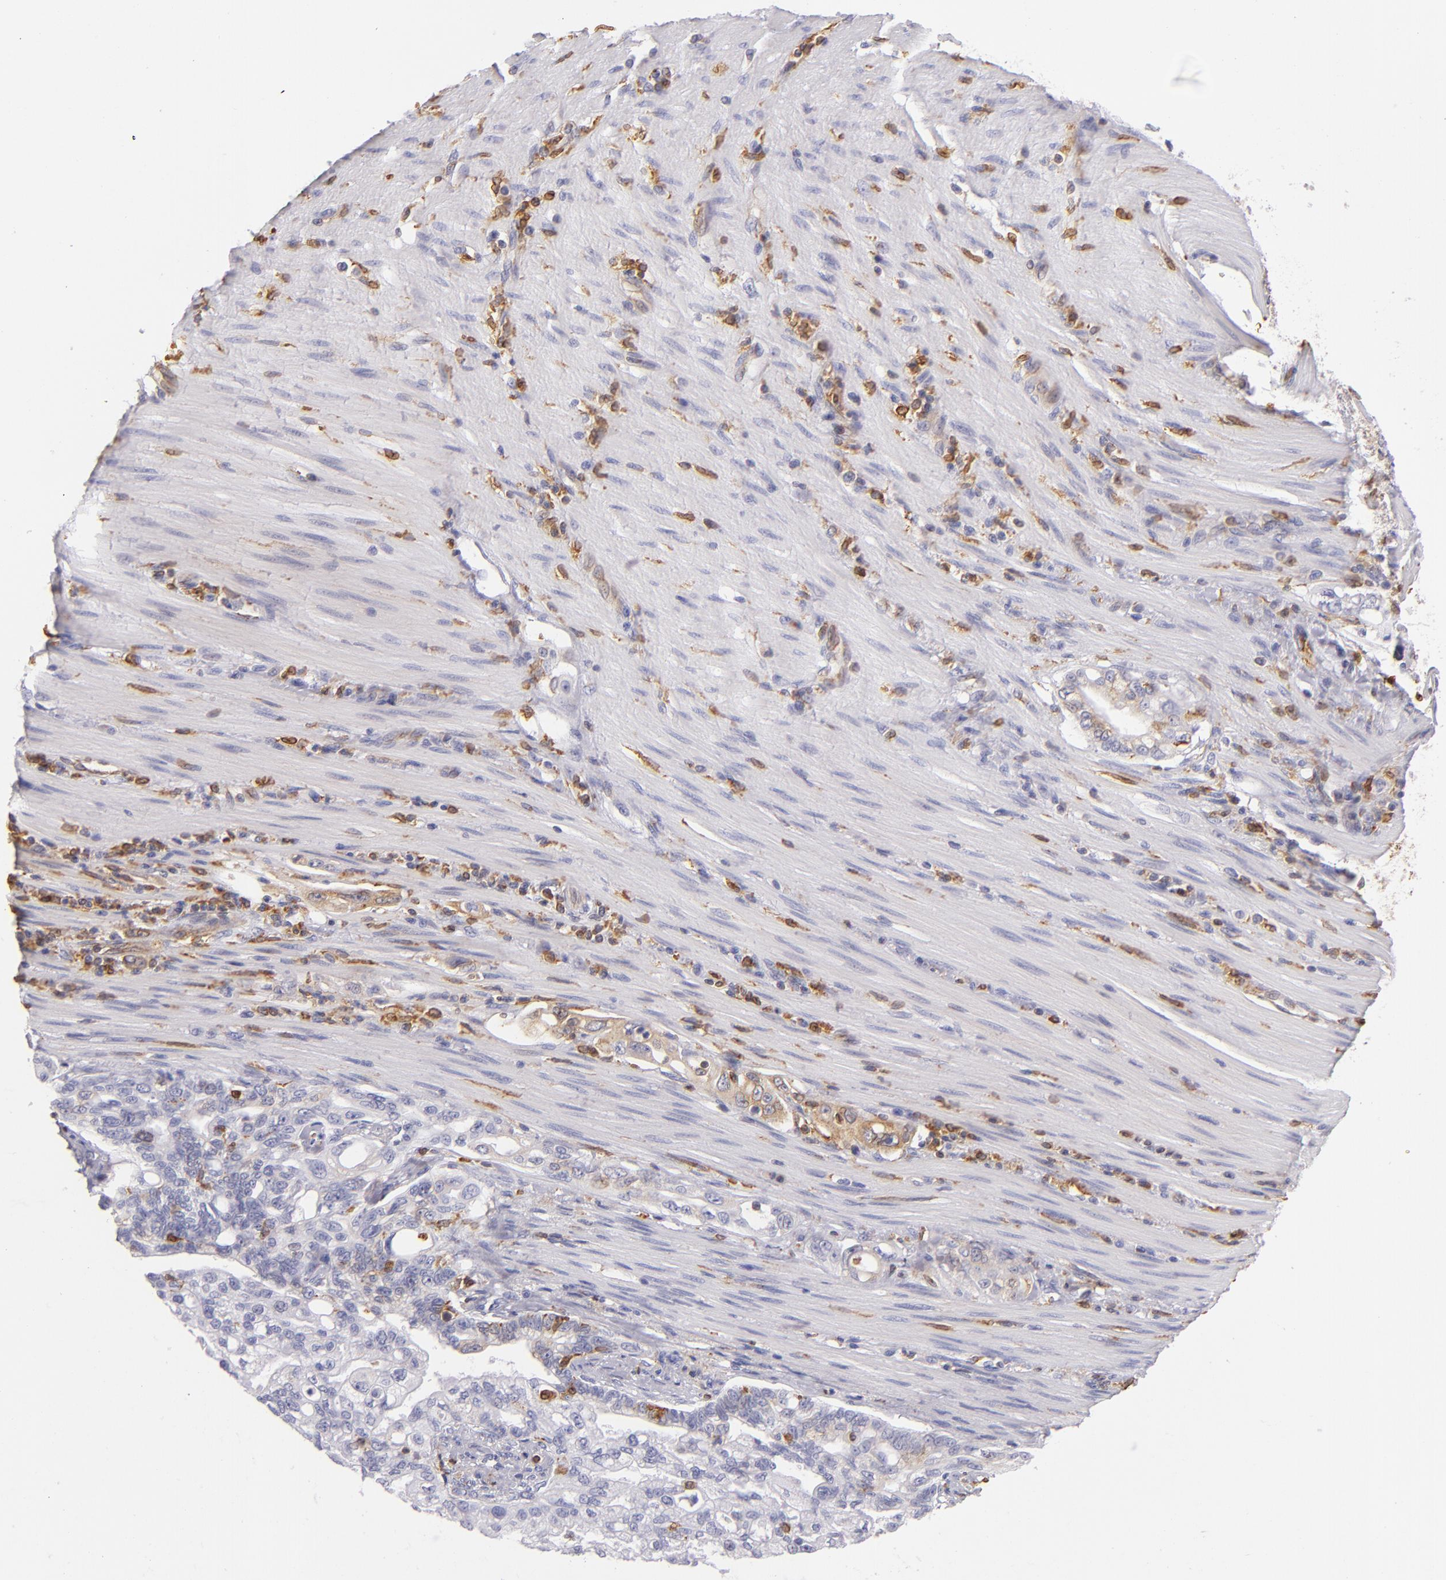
{"staining": {"intensity": "weak", "quantity": "<25%", "location": "cytoplasmic/membranous"}, "tissue": "pancreatic cancer", "cell_type": "Tumor cells", "image_type": "cancer", "snomed": [{"axis": "morphology", "description": "Normal tissue, NOS"}, {"axis": "topography", "description": "Pancreas"}], "caption": "High magnification brightfield microscopy of pancreatic cancer stained with DAB (3,3'-diaminobenzidine) (brown) and counterstained with hematoxylin (blue): tumor cells show no significant expression.", "gene": "CD74", "patient": {"sex": "male", "age": 42}}